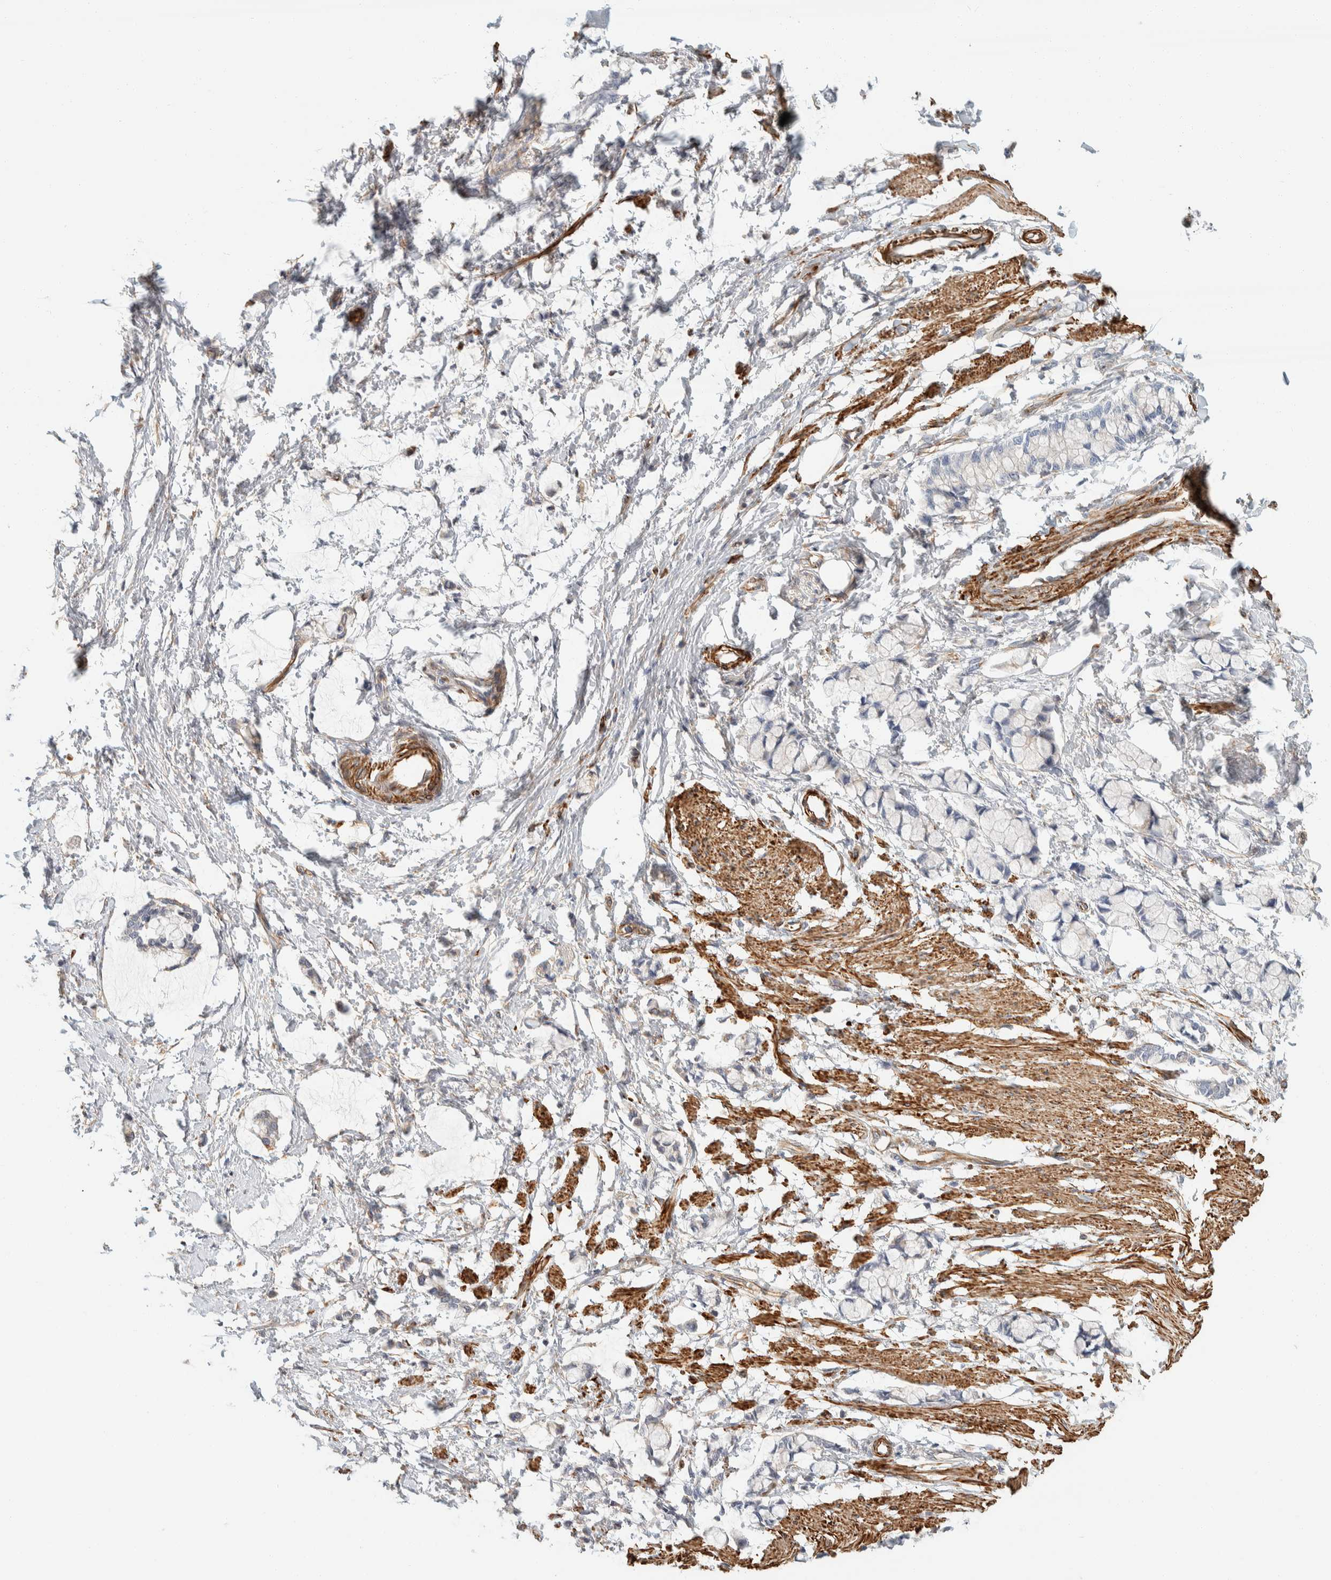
{"staining": {"intensity": "moderate", "quantity": ">75%", "location": "cytoplasmic/membranous"}, "tissue": "smooth muscle", "cell_type": "Smooth muscle cells", "image_type": "normal", "snomed": [{"axis": "morphology", "description": "Normal tissue, NOS"}, {"axis": "morphology", "description": "Adenocarcinoma, NOS"}, {"axis": "topography", "description": "Colon"}, {"axis": "topography", "description": "Peripheral nerve tissue"}], "caption": "Brown immunohistochemical staining in benign human smooth muscle exhibits moderate cytoplasmic/membranous expression in about >75% of smooth muscle cells.", "gene": "CDR2", "patient": {"sex": "male", "age": 14}}